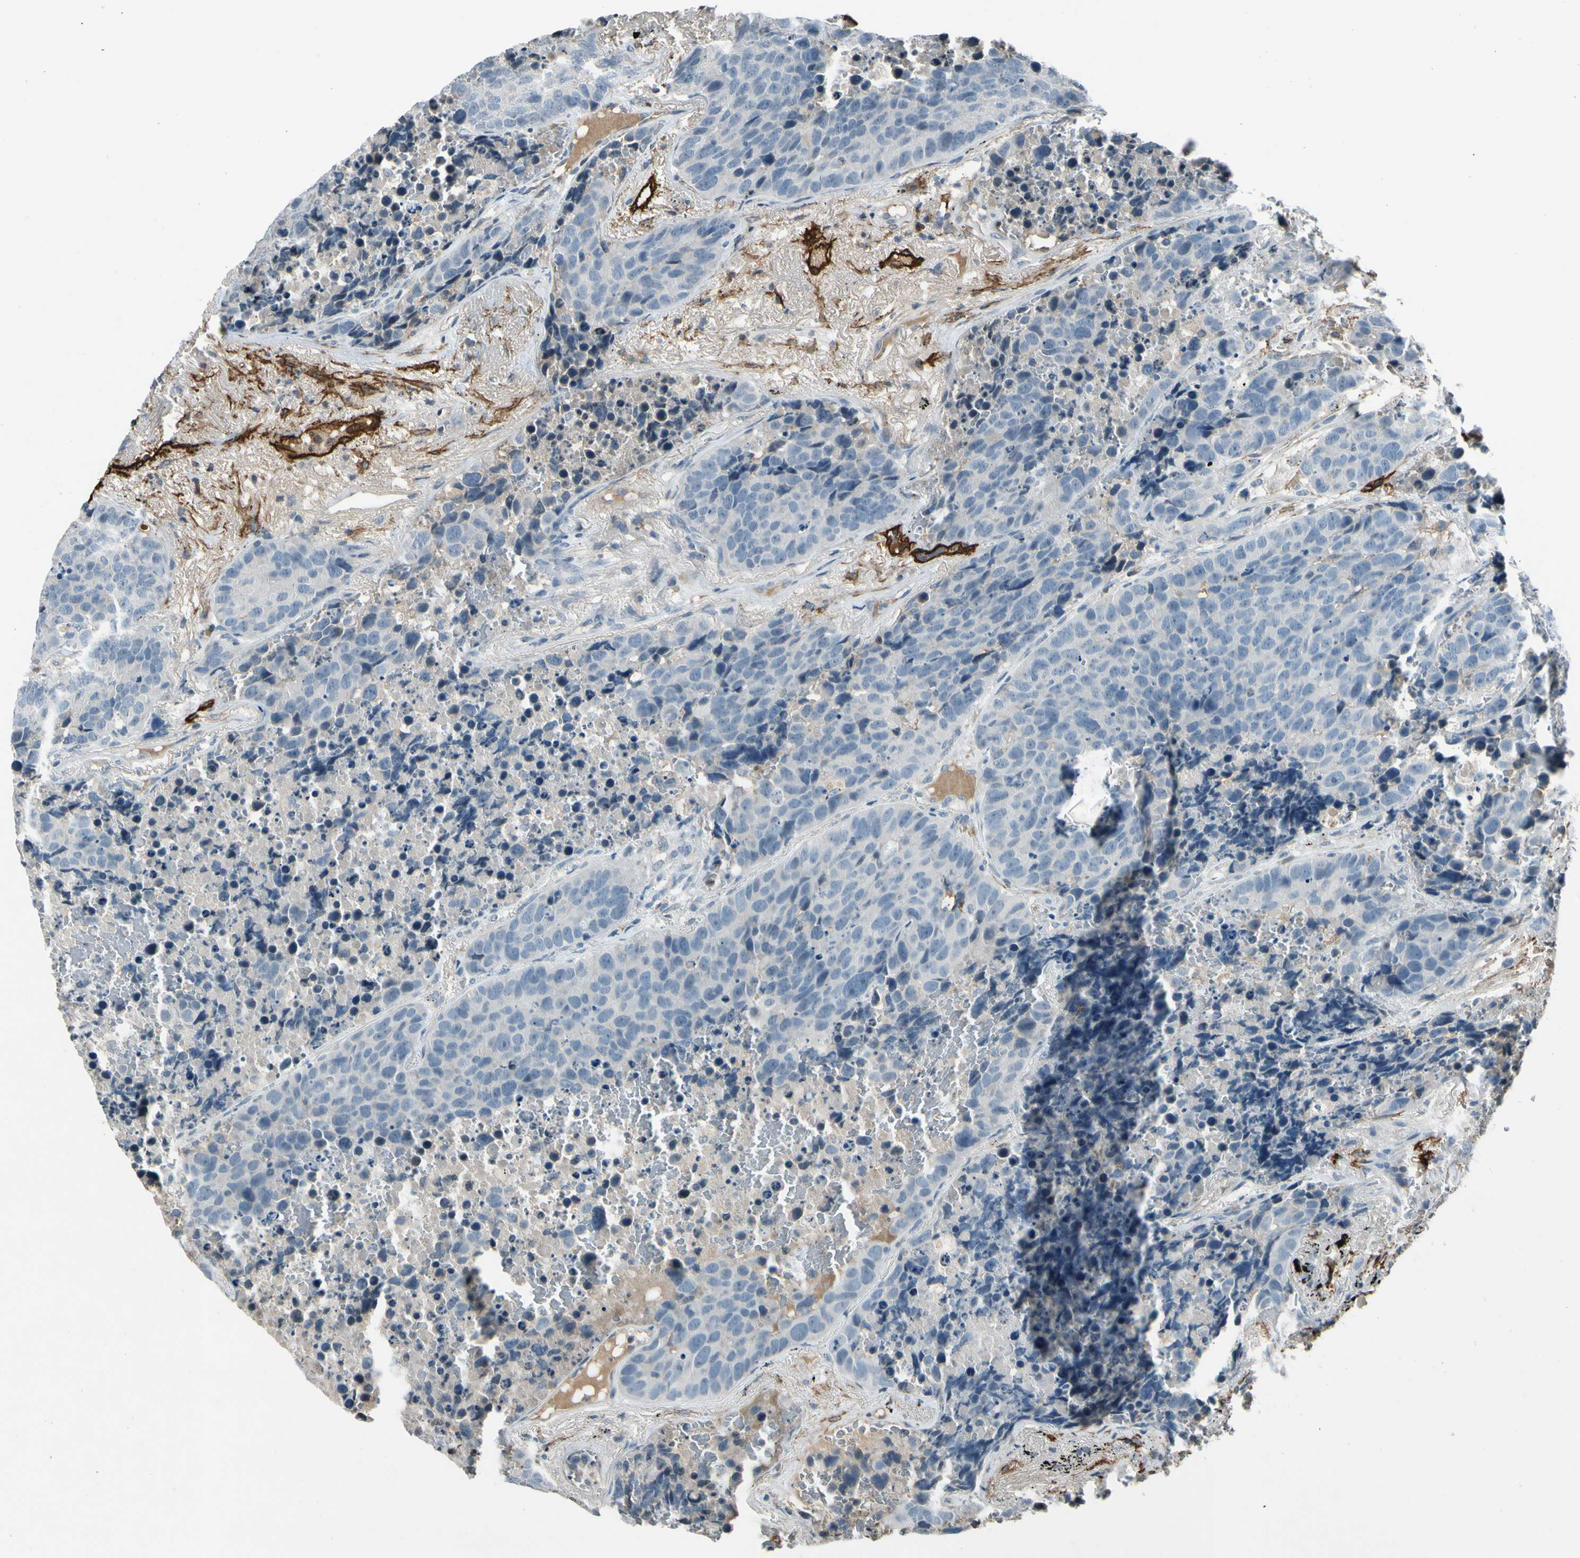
{"staining": {"intensity": "negative", "quantity": "none", "location": "none"}, "tissue": "carcinoid", "cell_type": "Tumor cells", "image_type": "cancer", "snomed": [{"axis": "morphology", "description": "Carcinoid, malignant, NOS"}, {"axis": "topography", "description": "Lung"}], "caption": "This is an immunohistochemistry photomicrograph of human carcinoid. There is no positivity in tumor cells.", "gene": "PDPN", "patient": {"sex": "male", "age": 60}}